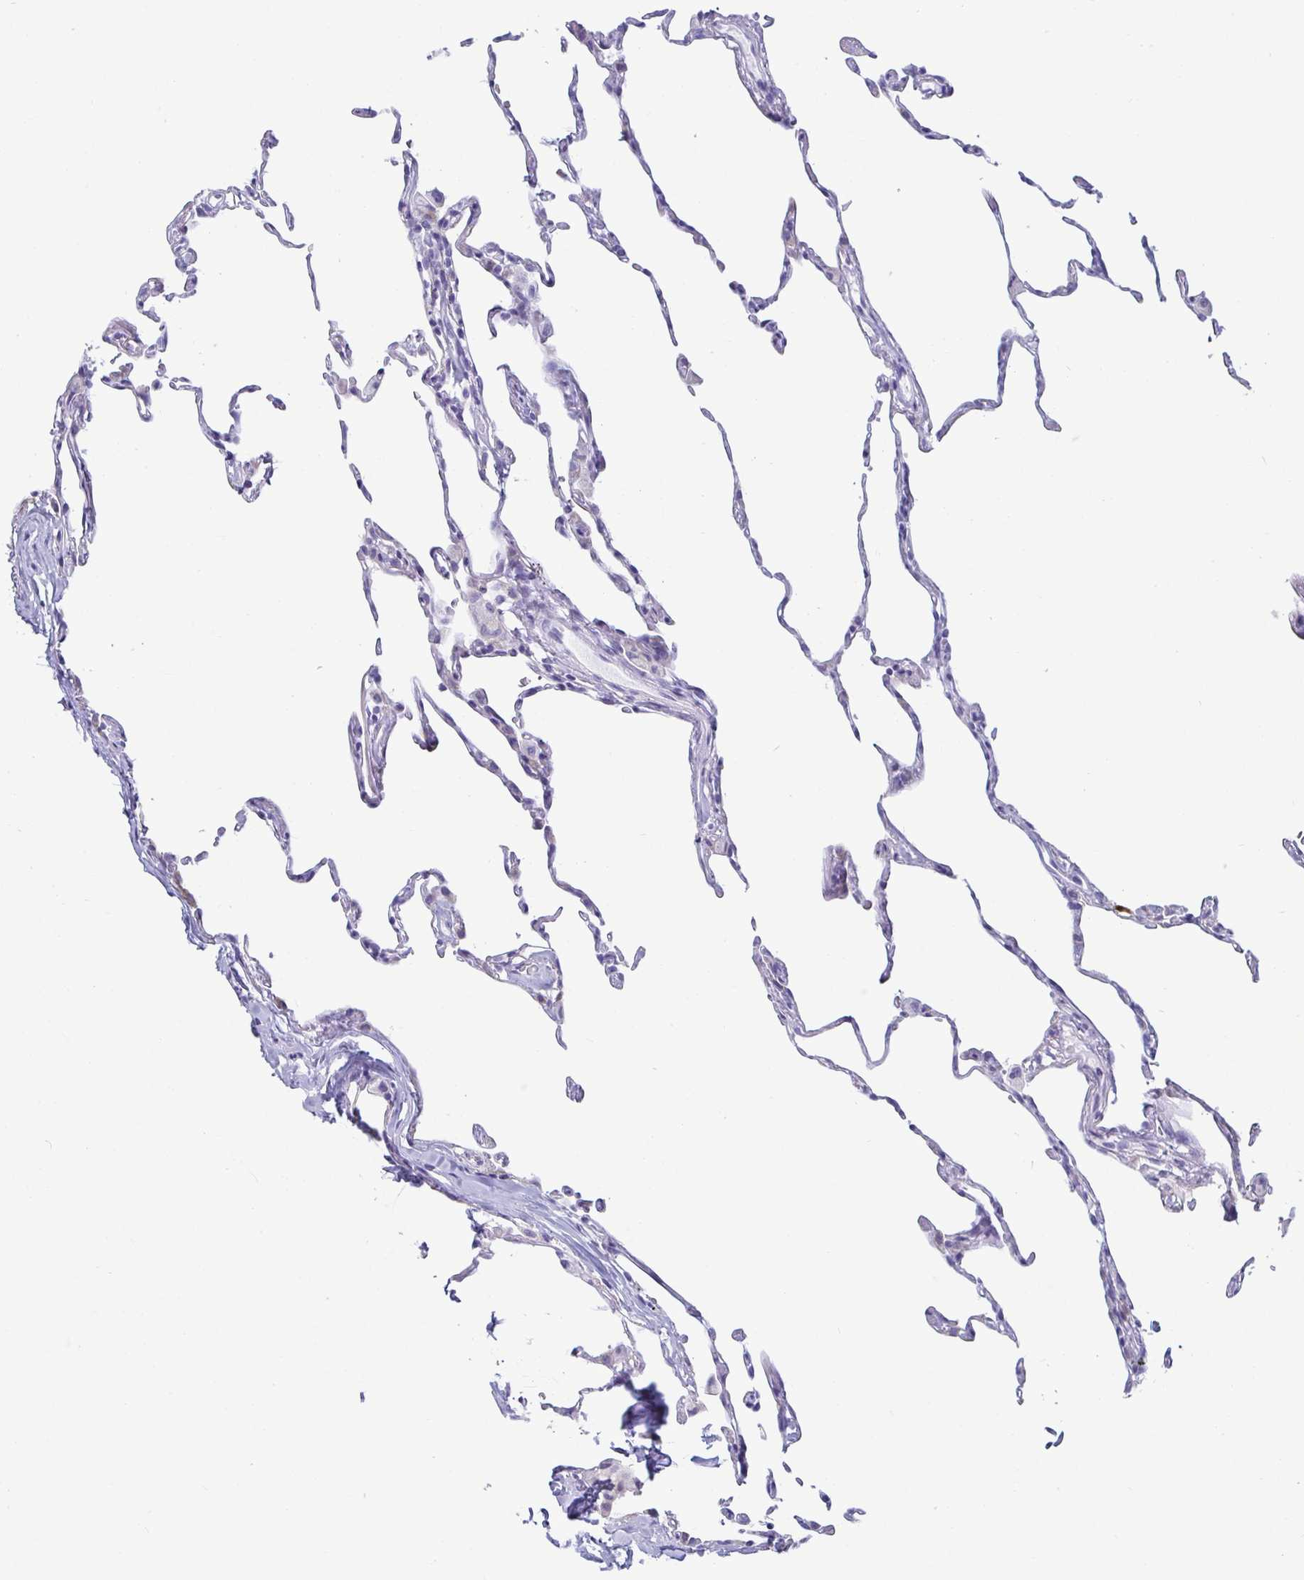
{"staining": {"intensity": "negative", "quantity": "none", "location": "none"}, "tissue": "lung", "cell_type": "Alveolar cells", "image_type": "normal", "snomed": [{"axis": "morphology", "description": "Normal tissue, NOS"}, {"axis": "topography", "description": "Lung"}], "caption": "Alveolar cells are negative for protein expression in normal human lung. Brightfield microscopy of immunohistochemistry stained with DAB (3,3'-diaminobenzidine) (brown) and hematoxylin (blue), captured at high magnification.", "gene": "TFPI2", "patient": {"sex": "female", "age": 57}}